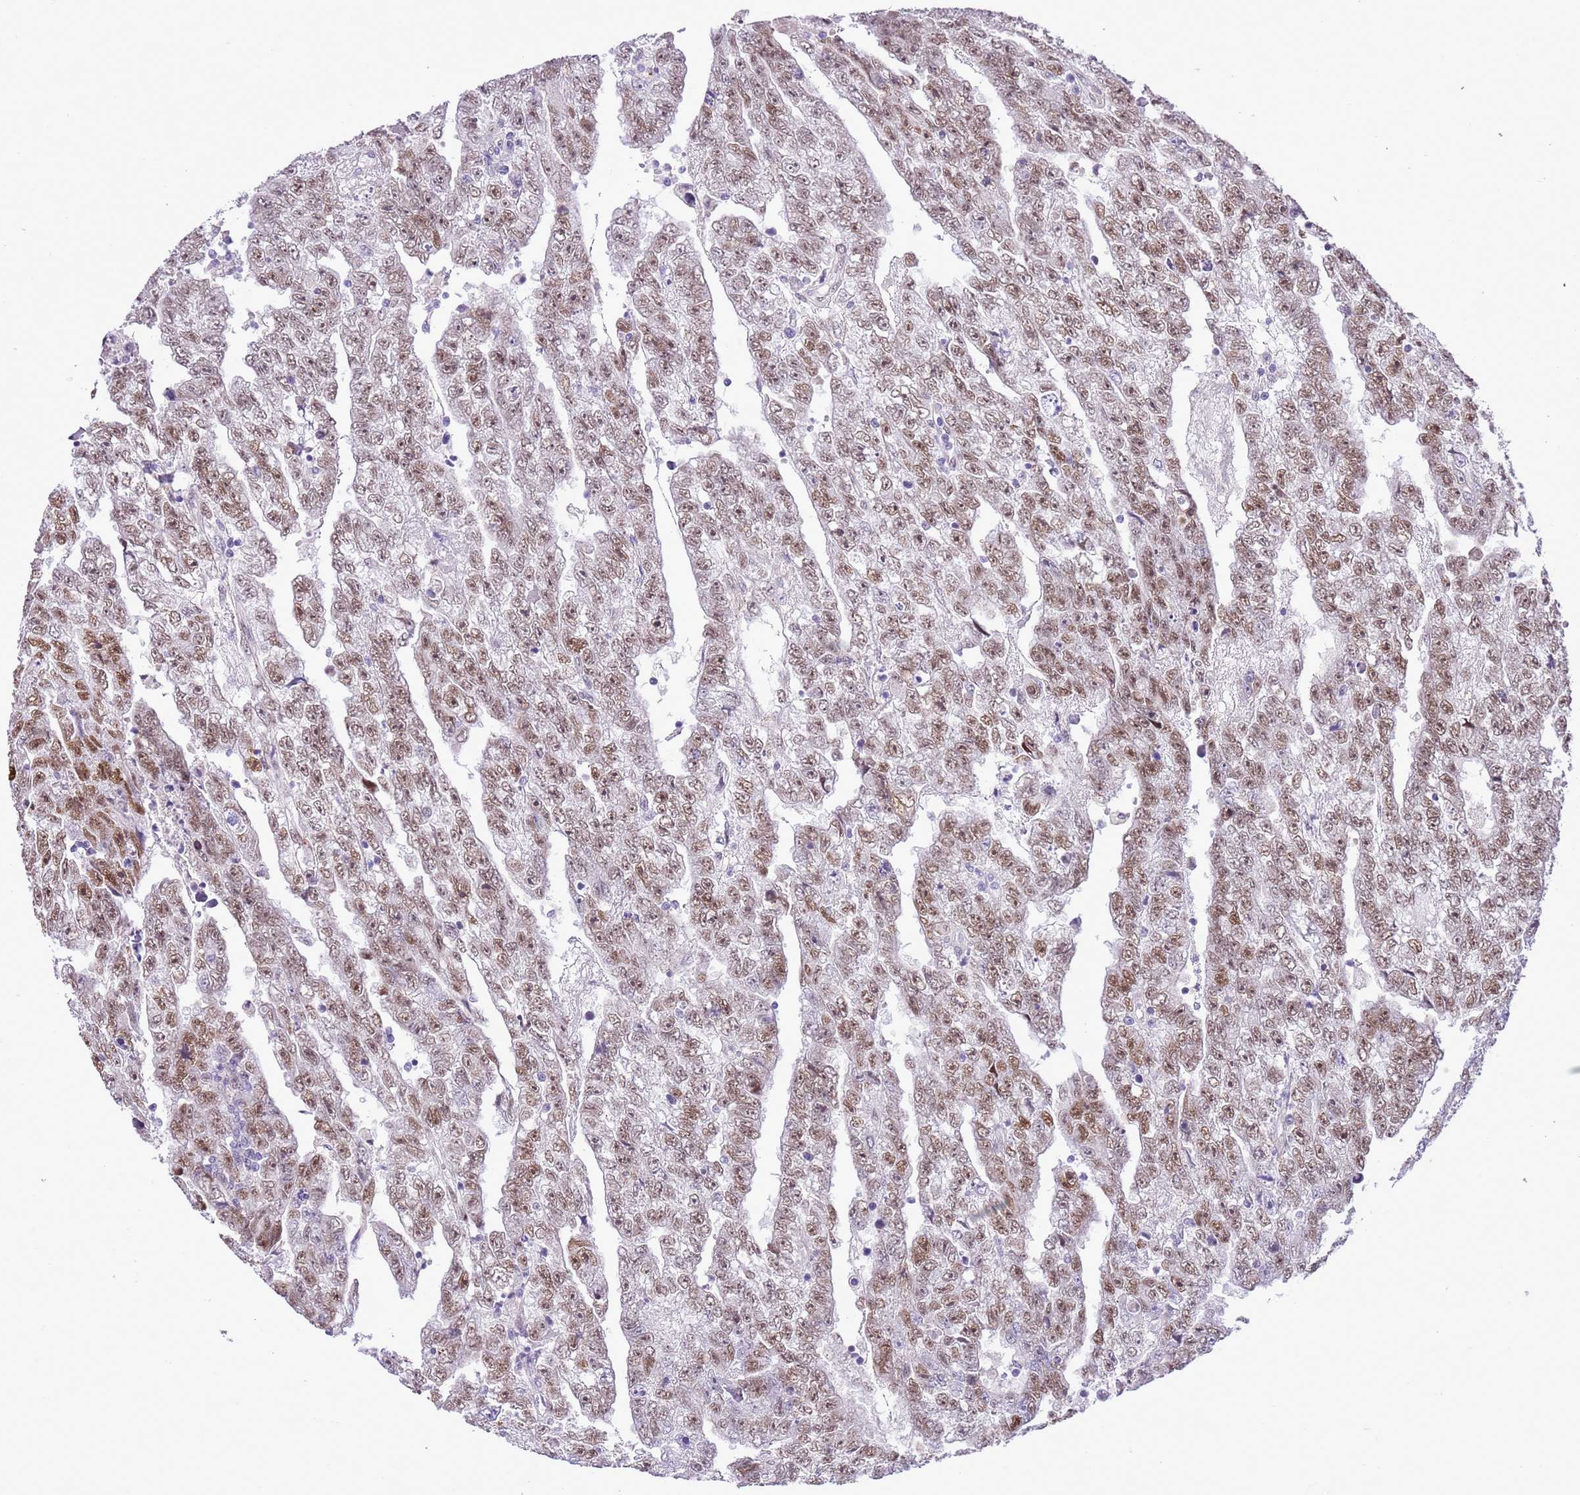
{"staining": {"intensity": "moderate", "quantity": ">75%", "location": "nuclear"}, "tissue": "testis cancer", "cell_type": "Tumor cells", "image_type": "cancer", "snomed": [{"axis": "morphology", "description": "Carcinoma, Embryonal, NOS"}, {"axis": "topography", "description": "Testis"}], "caption": "Immunohistochemical staining of human embryonal carcinoma (testis) displays moderate nuclear protein expression in about >75% of tumor cells.", "gene": "NACC2", "patient": {"sex": "male", "age": 25}}